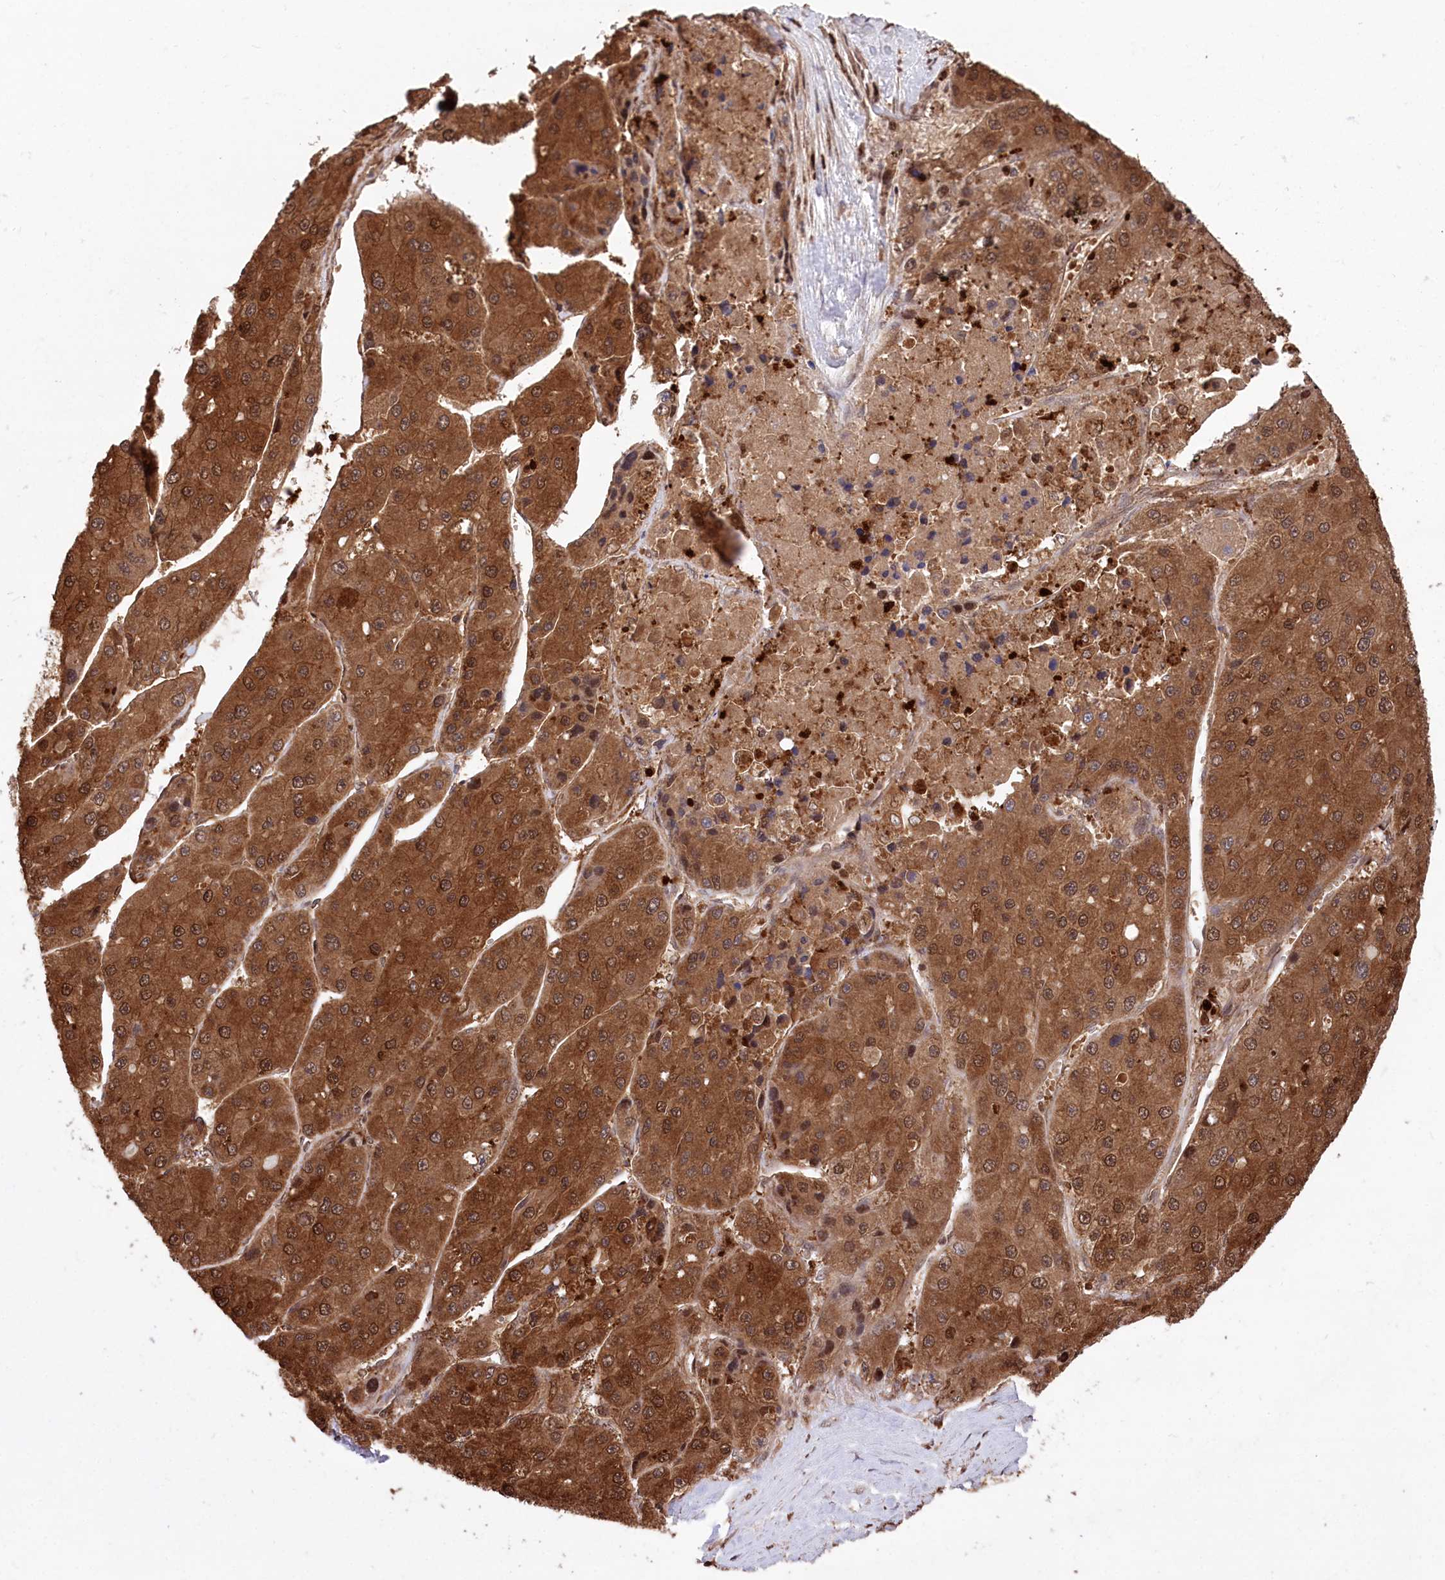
{"staining": {"intensity": "strong", "quantity": ">75%", "location": "cytoplasmic/membranous"}, "tissue": "liver cancer", "cell_type": "Tumor cells", "image_type": "cancer", "snomed": [{"axis": "morphology", "description": "Carcinoma, Hepatocellular, NOS"}, {"axis": "topography", "description": "Liver"}], "caption": "Protein expression analysis of liver cancer (hepatocellular carcinoma) reveals strong cytoplasmic/membranous staining in approximately >75% of tumor cells.", "gene": "LSG1", "patient": {"sex": "female", "age": 73}}